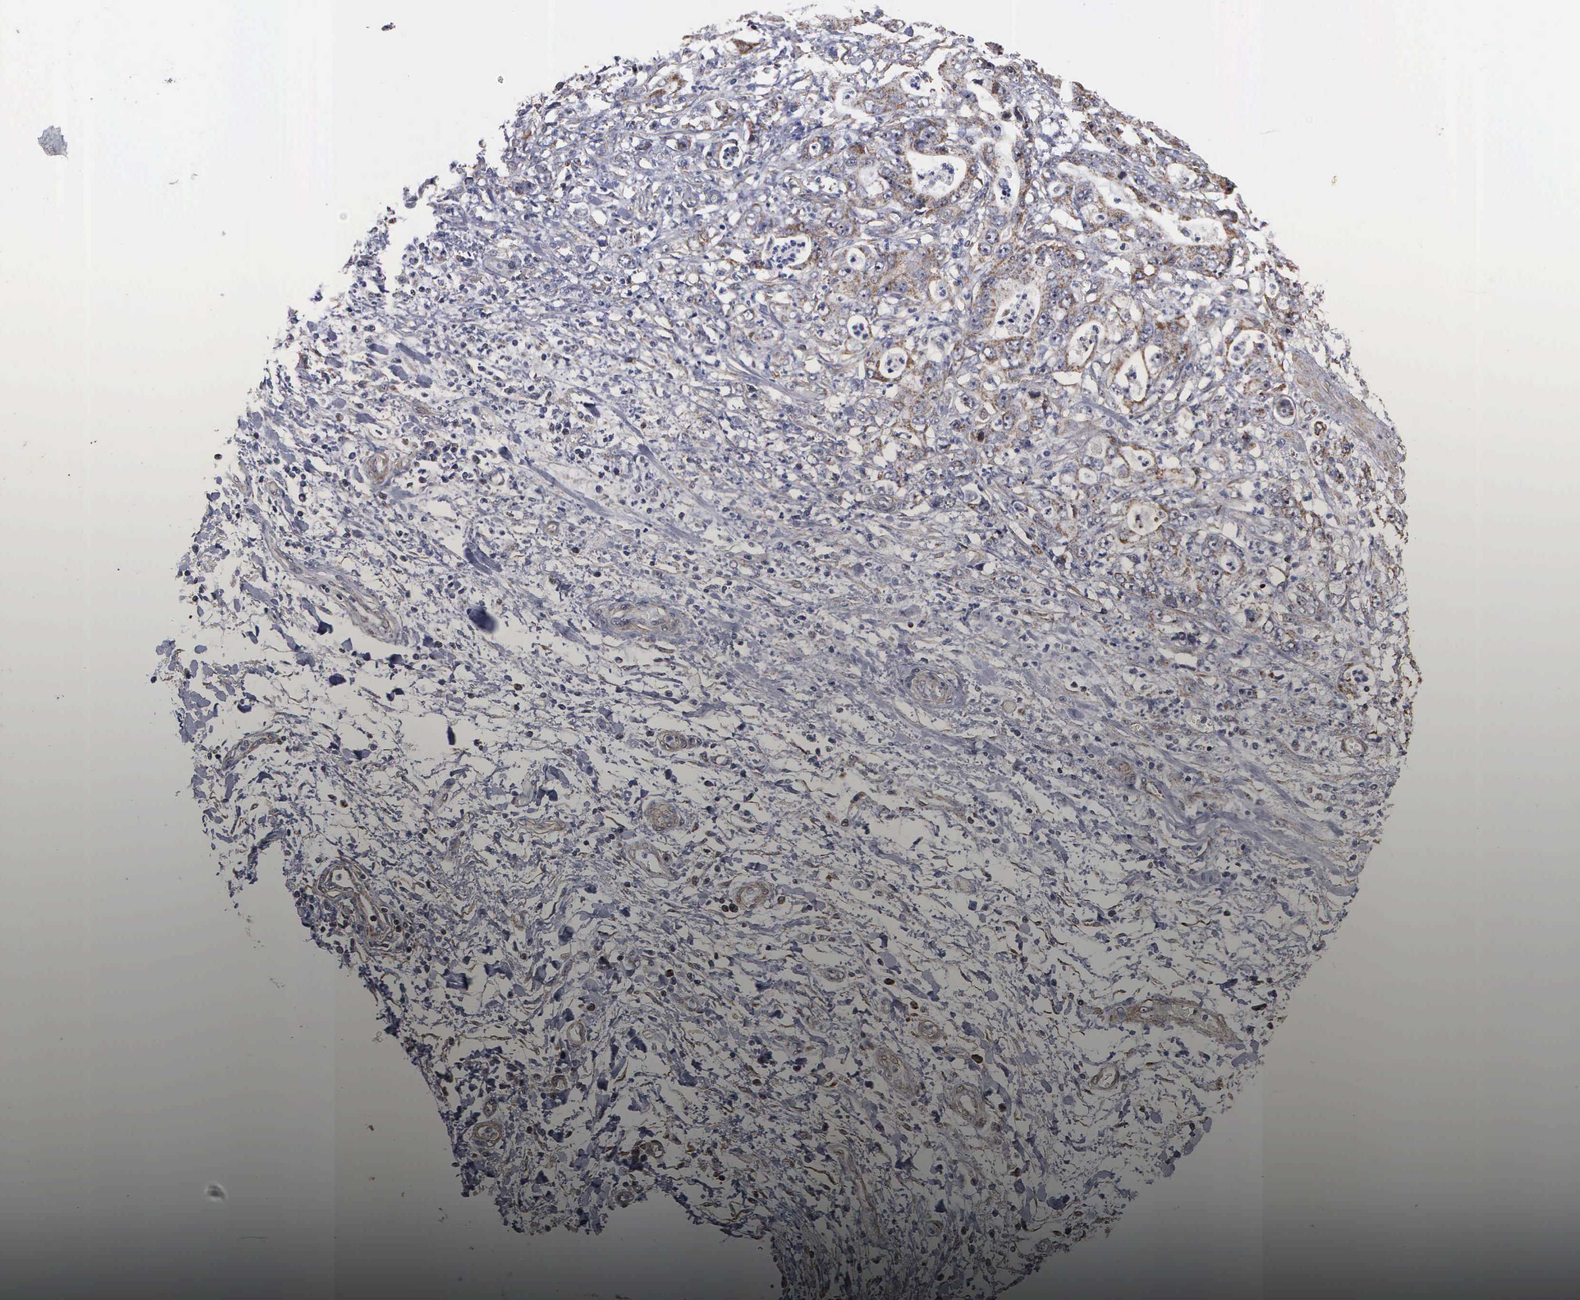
{"staining": {"intensity": "weak", "quantity": "25%-75%", "location": "cytoplasmic/membranous"}, "tissue": "stomach cancer", "cell_type": "Tumor cells", "image_type": "cancer", "snomed": [{"axis": "morphology", "description": "Adenocarcinoma, NOS"}, {"axis": "topography", "description": "Pancreas"}, {"axis": "topography", "description": "Stomach, upper"}], "caption": "Weak cytoplasmic/membranous staining is seen in approximately 25%-75% of tumor cells in adenocarcinoma (stomach). (IHC, brightfield microscopy, high magnification).", "gene": "NGDN", "patient": {"sex": "male", "age": 77}}